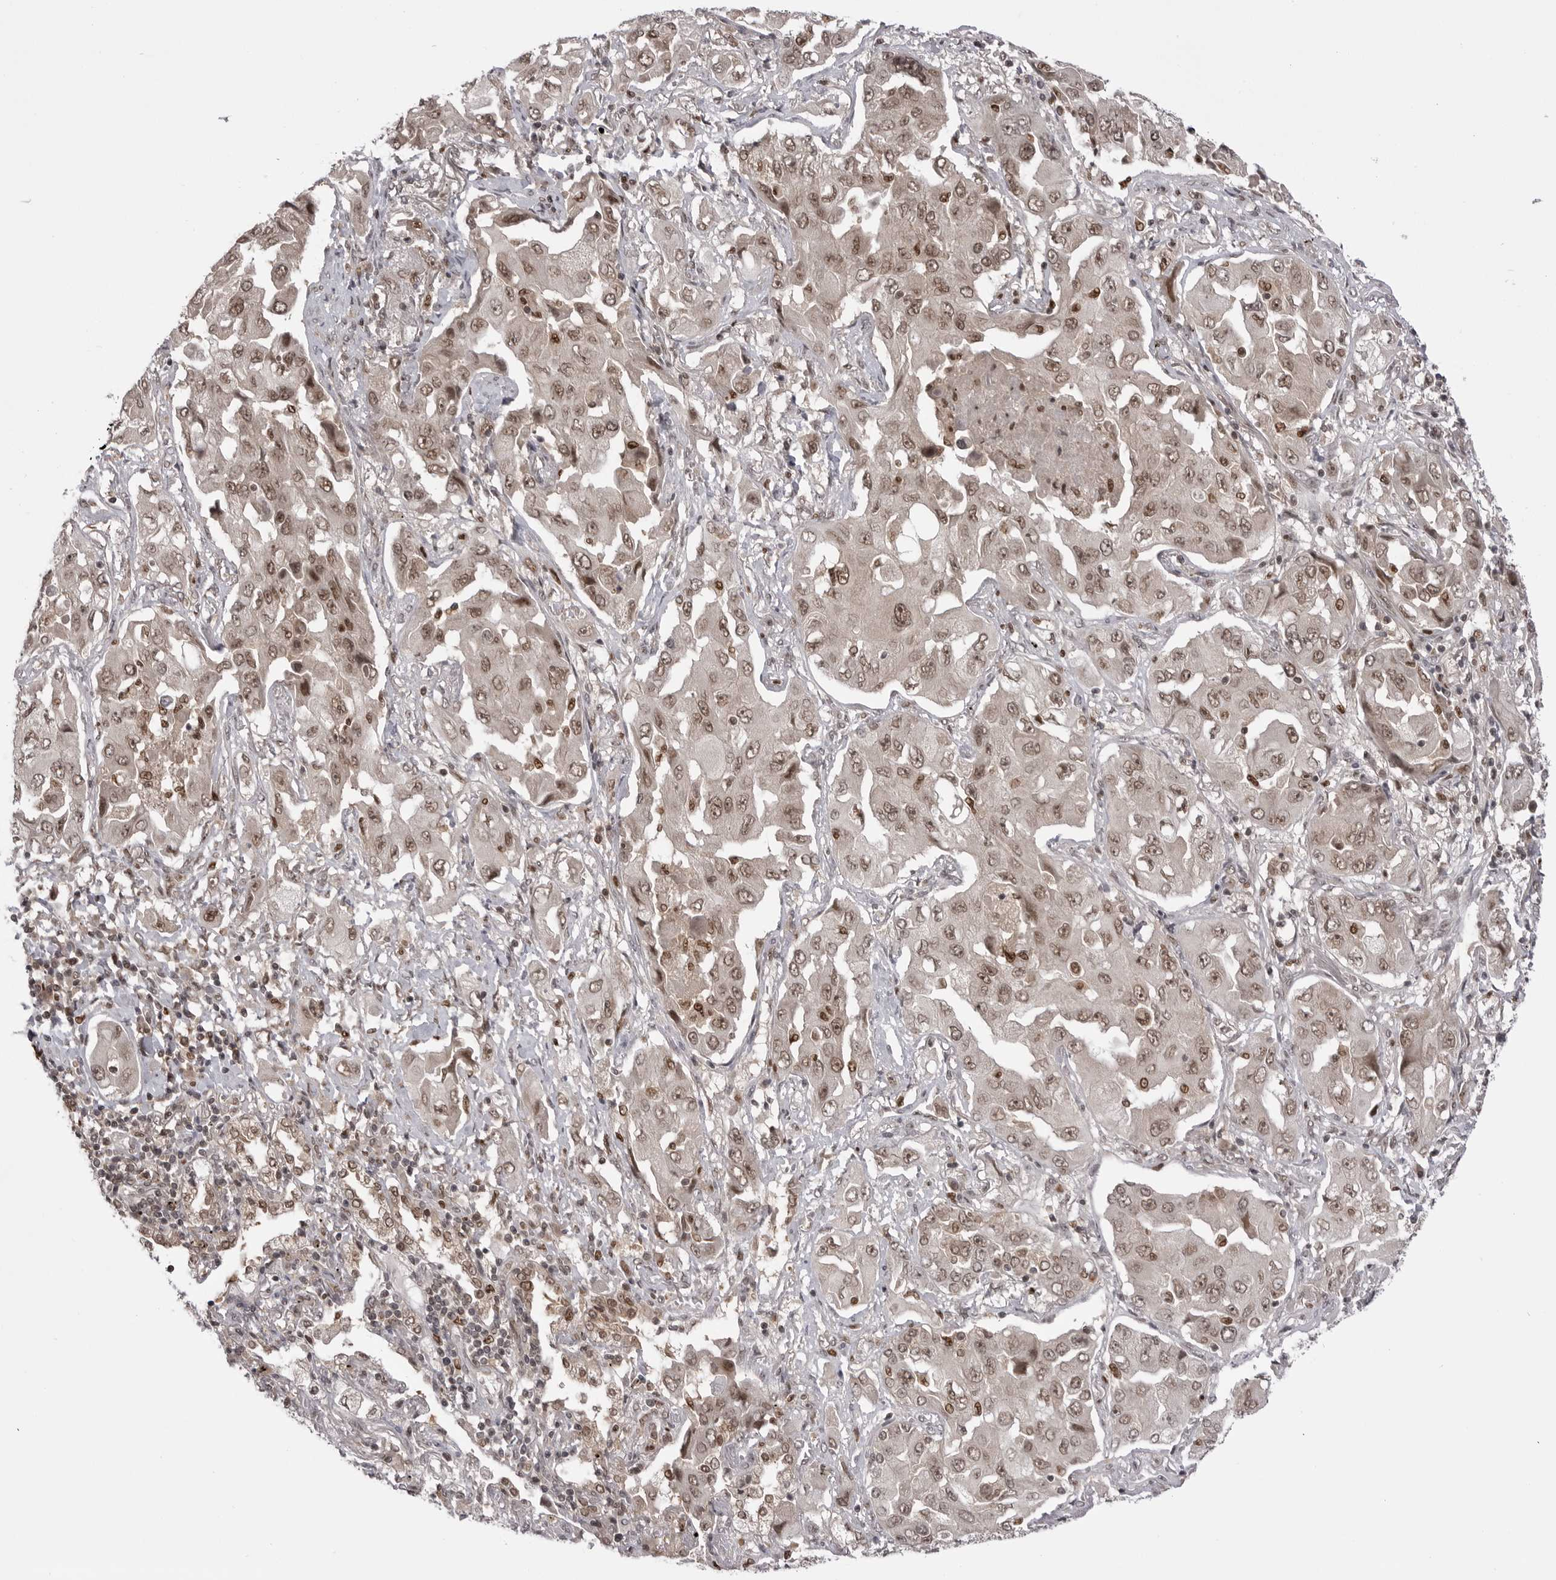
{"staining": {"intensity": "moderate", "quantity": ">75%", "location": "nuclear"}, "tissue": "lung cancer", "cell_type": "Tumor cells", "image_type": "cancer", "snomed": [{"axis": "morphology", "description": "Adenocarcinoma, NOS"}, {"axis": "topography", "description": "Lung"}], "caption": "IHC photomicrograph of neoplastic tissue: human lung cancer (adenocarcinoma) stained using IHC exhibits medium levels of moderate protein expression localized specifically in the nuclear of tumor cells, appearing as a nuclear brown color.", "gene": "PTK2B", "patient": {"sex": "female", "age": 65}}